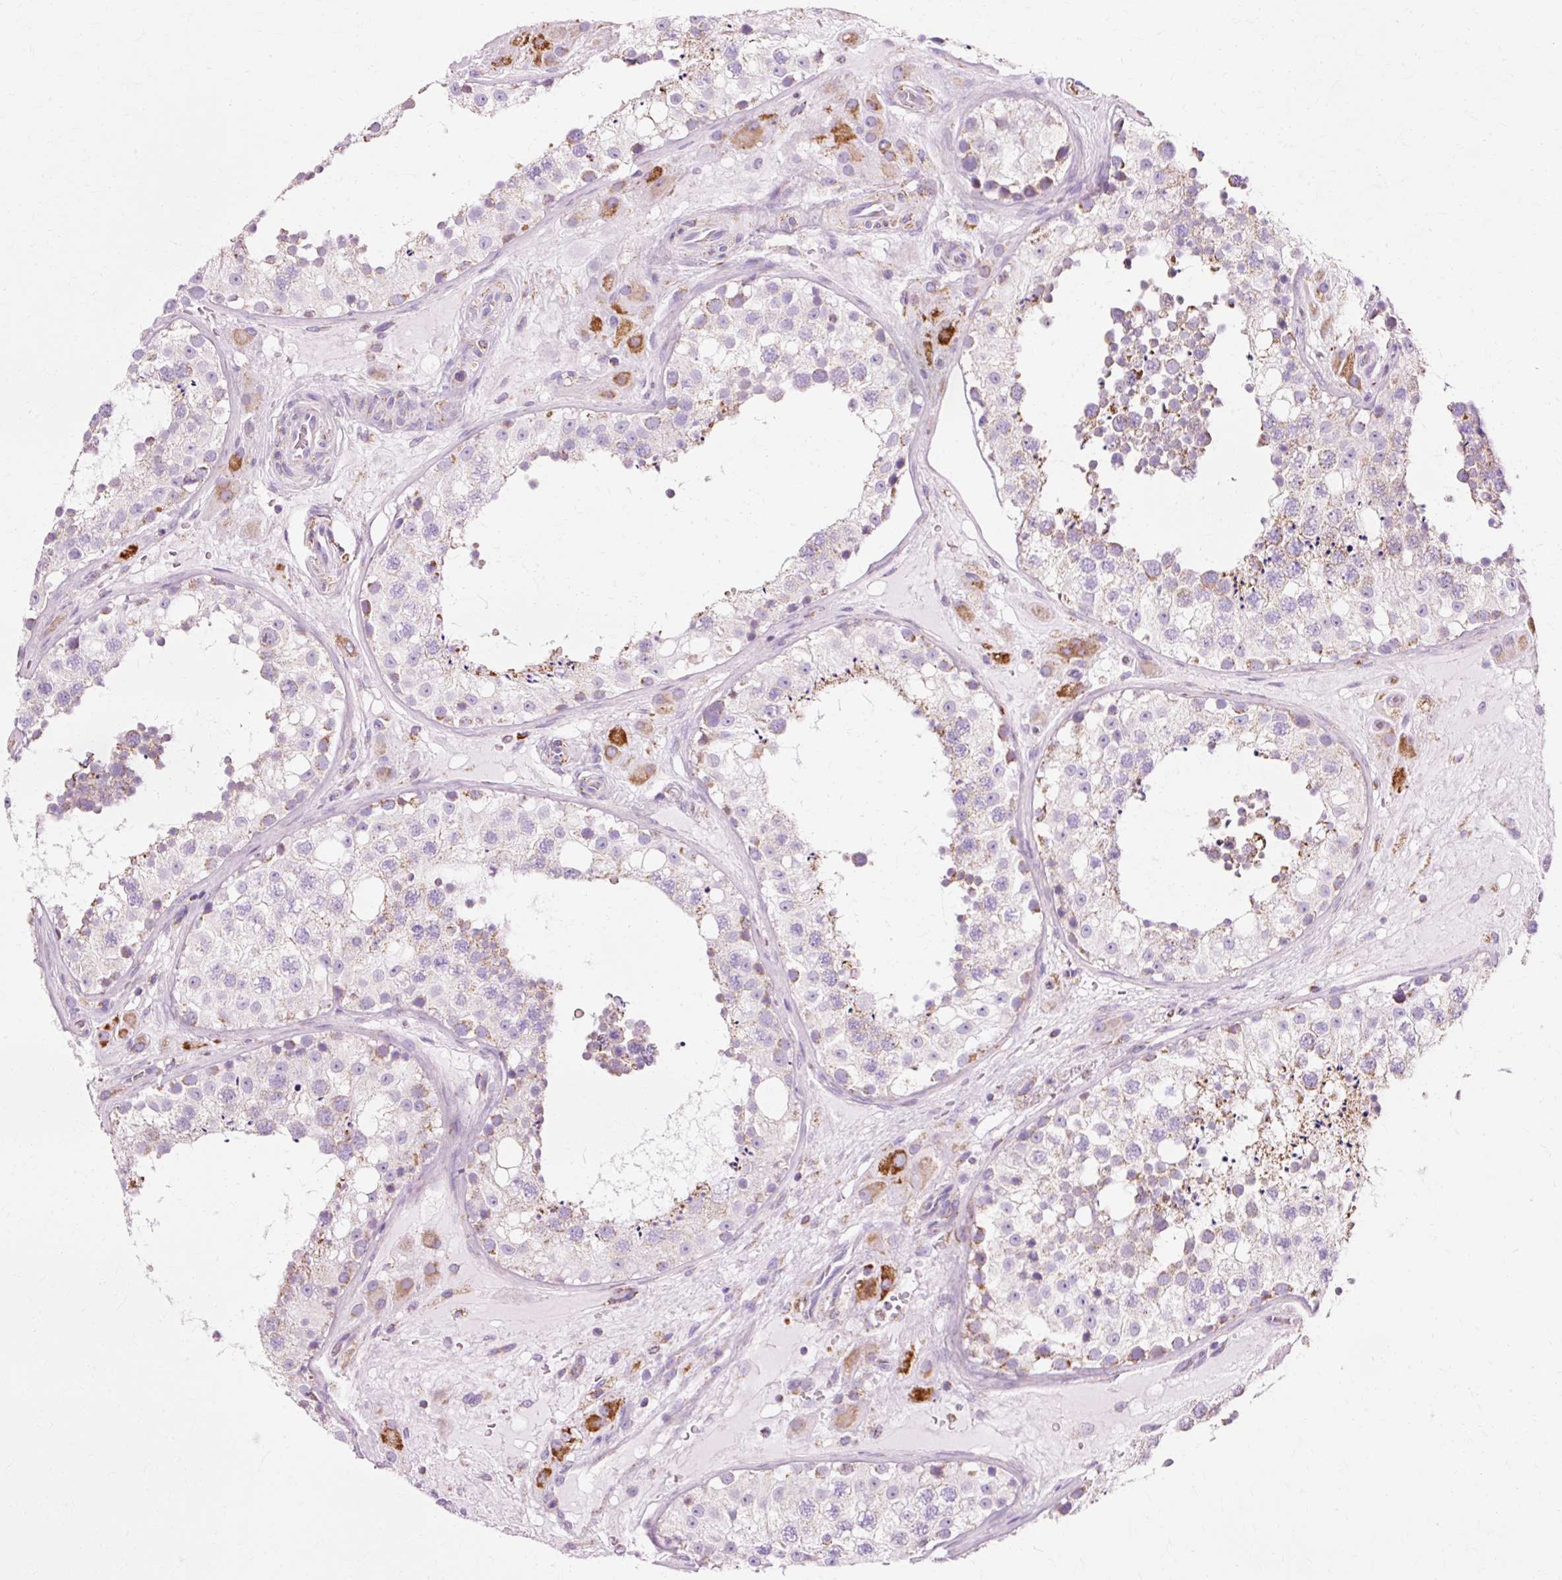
{"staining": {"intensity": "moderate", "quantity": "25%-75%", "location": "cytoplasmic/membranous"}, "tissue": "testis", "cell_type": "Cells in seminiferous ducts", "image_type": "normal", "snomed": [{"axis": "morphology", "description": "Normal tissue, NOS"}, {"axis": "topography", "description": "Testis"}], "caption": "Approximately 25%-75% of cells in seminiferous ducts in benign human testis display moderate cytoplasmic/membranous protein positivity as visualized by brown immunohistochemical staining.", "gene": "ATP5PO", "patient": {"sex": "male", "age": 26}}